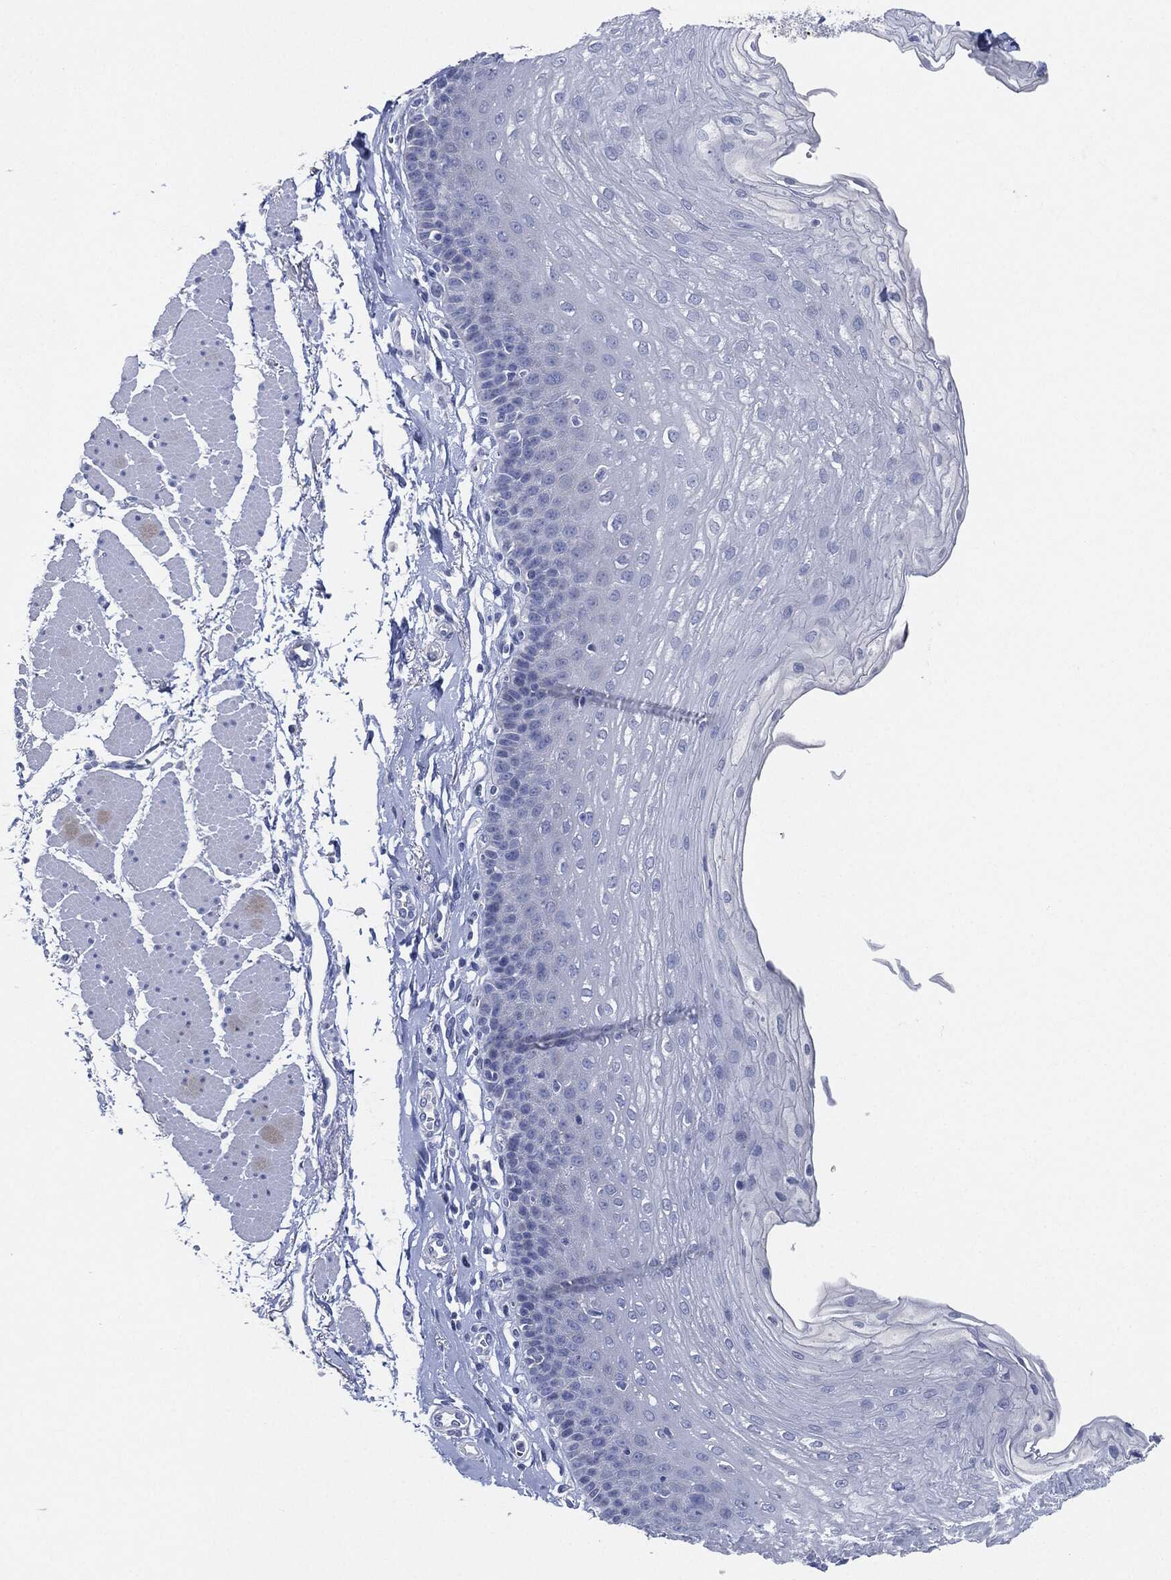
{"staining": {"intensity": "negative", "quantity": "none", "location": "none"}, "tissue": "esophagus", "cell_type": "Squamous epithelial cells", "image_type": "normal", "snomed": [{"axis": "morphology", "description": "Normal tissue, NOS"}, {"axis": "topography", "description": "Esophagus"}], "caption": "Unremarkable esophagus was stained to show a protein in brown. There is no significant expression in squamous epithelial cells. The staining is performed using DAB brown chromogen with nuclei counter-stained in using hematoxylin.", "gene": "AFP", "patient": {"sex": "female", "age": 81}}